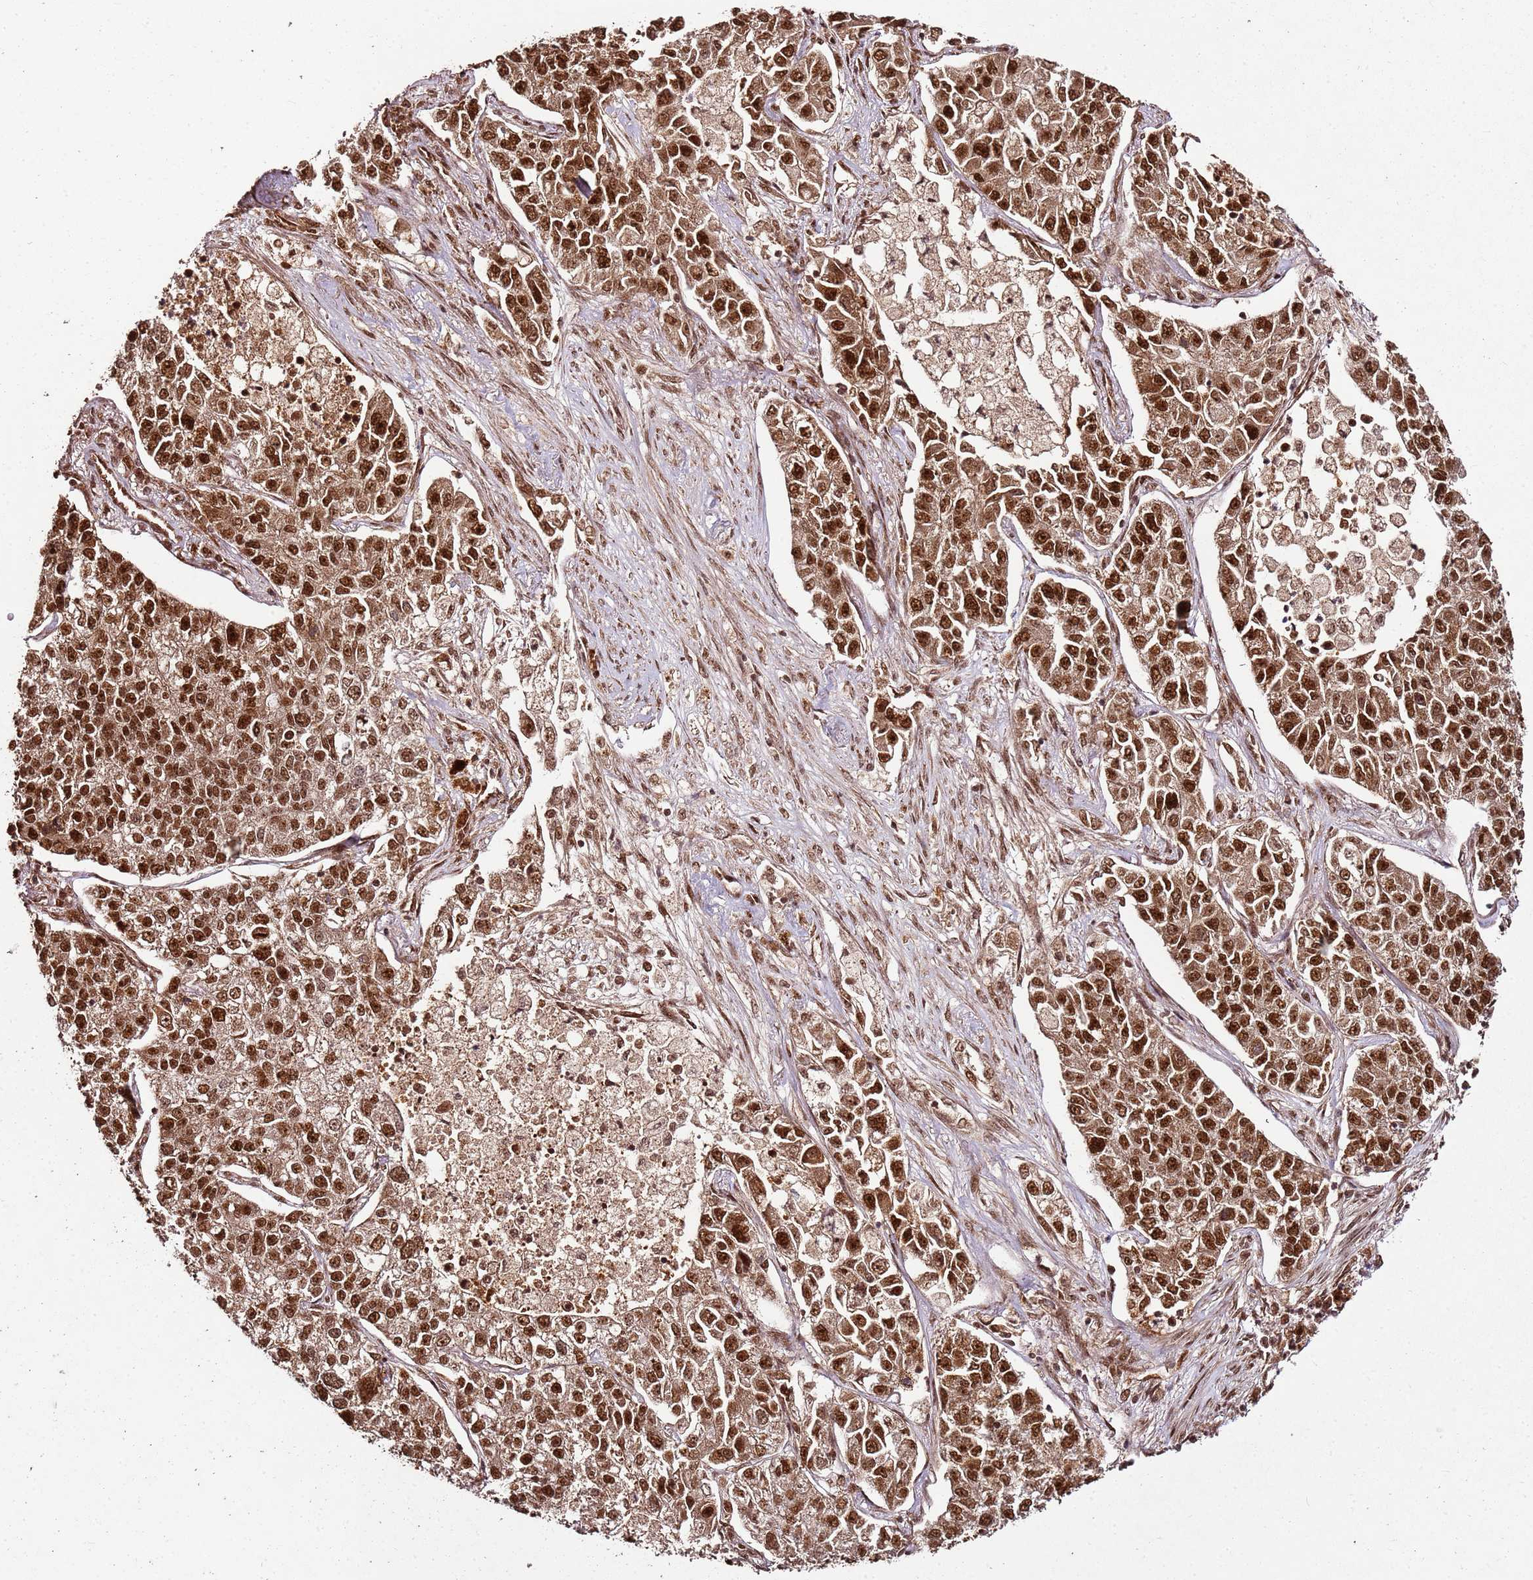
{"staining": {"intensity": "strong", "quantity": ">75%", "location": "nuclear"}, "tissue": "lung cancer", "cell_type": "Tumor cells", "image_type": "cancer", "snomed": [{"axis": "morphology", "description": "Adenocarcinoma, NOS"}, {"axis": "topography", "description": "Lung"}], "caption": "A brown stain labels strong nuclear positivity of a protein in adenocarcinoma (lung) tumor cells.", "gene": "XRN2", "patient": {"sex": "male", "age": 49}}